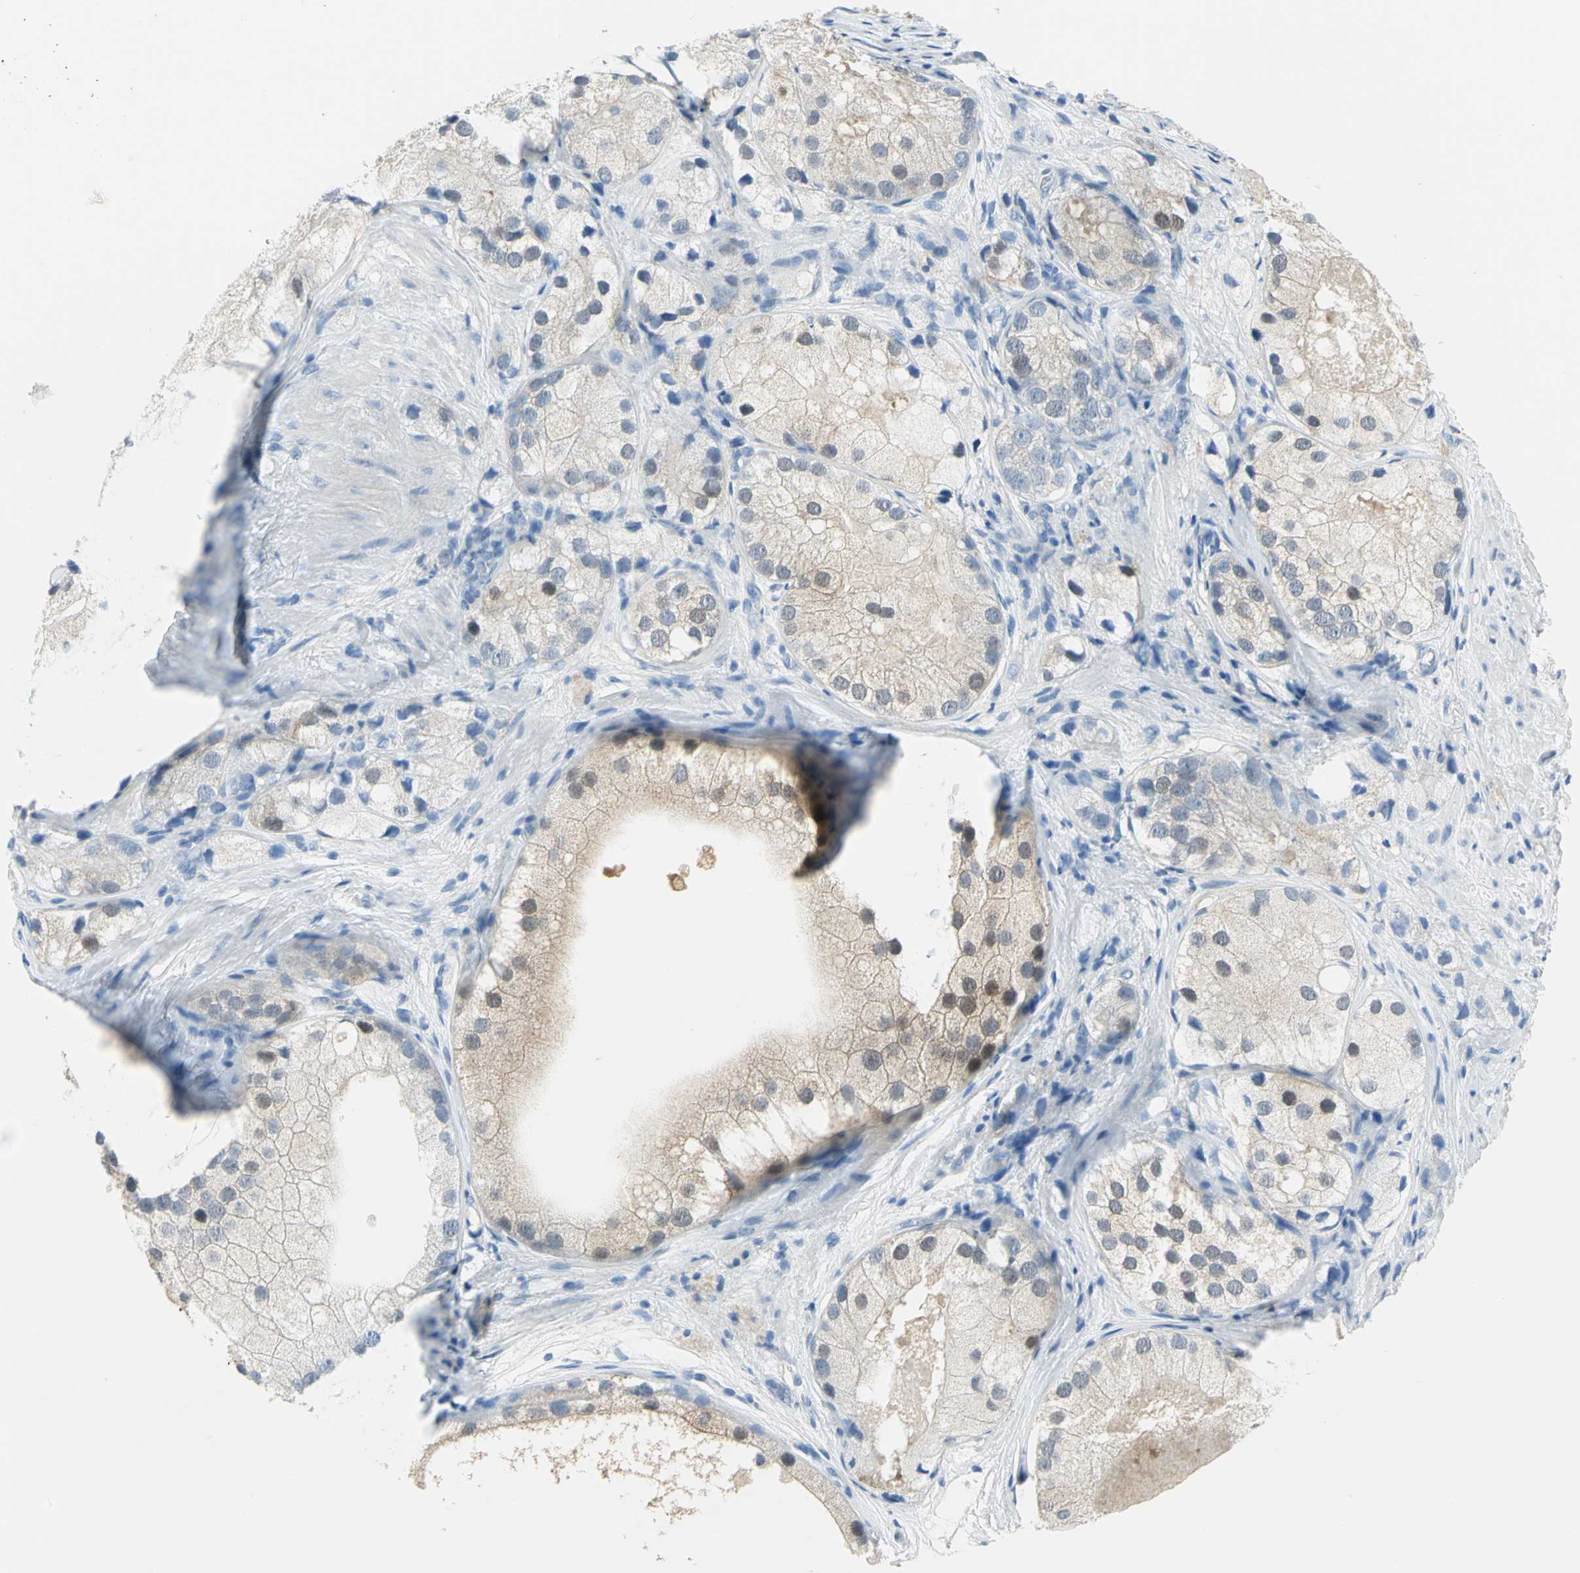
{"staining": {"intensity": "weak", "quantity": "25%-75%", "location": "cytoplasmic/membranous"}, "tissue": "prostate cancer", "cell_type": "Tumor cells", "image_type": "cancer", "snomed": [{"axis": "morphology", "description": "Adenocarcinoma, Low grade"}, {"axis": "topography", "description": "Prostate"}], "caption": "High-power microscopy captured an immunohistochemistry (IHC) image of prostate adenocarcinoma (low-grade), revealing weak cytoplasmic/membranous staining in about 25%-75% of tumor cells. (brown staining indicates protein expression, while blue staining denotes nuclei).", "gene": "SFN", "patient": {"sex": "male", "age": 69}}